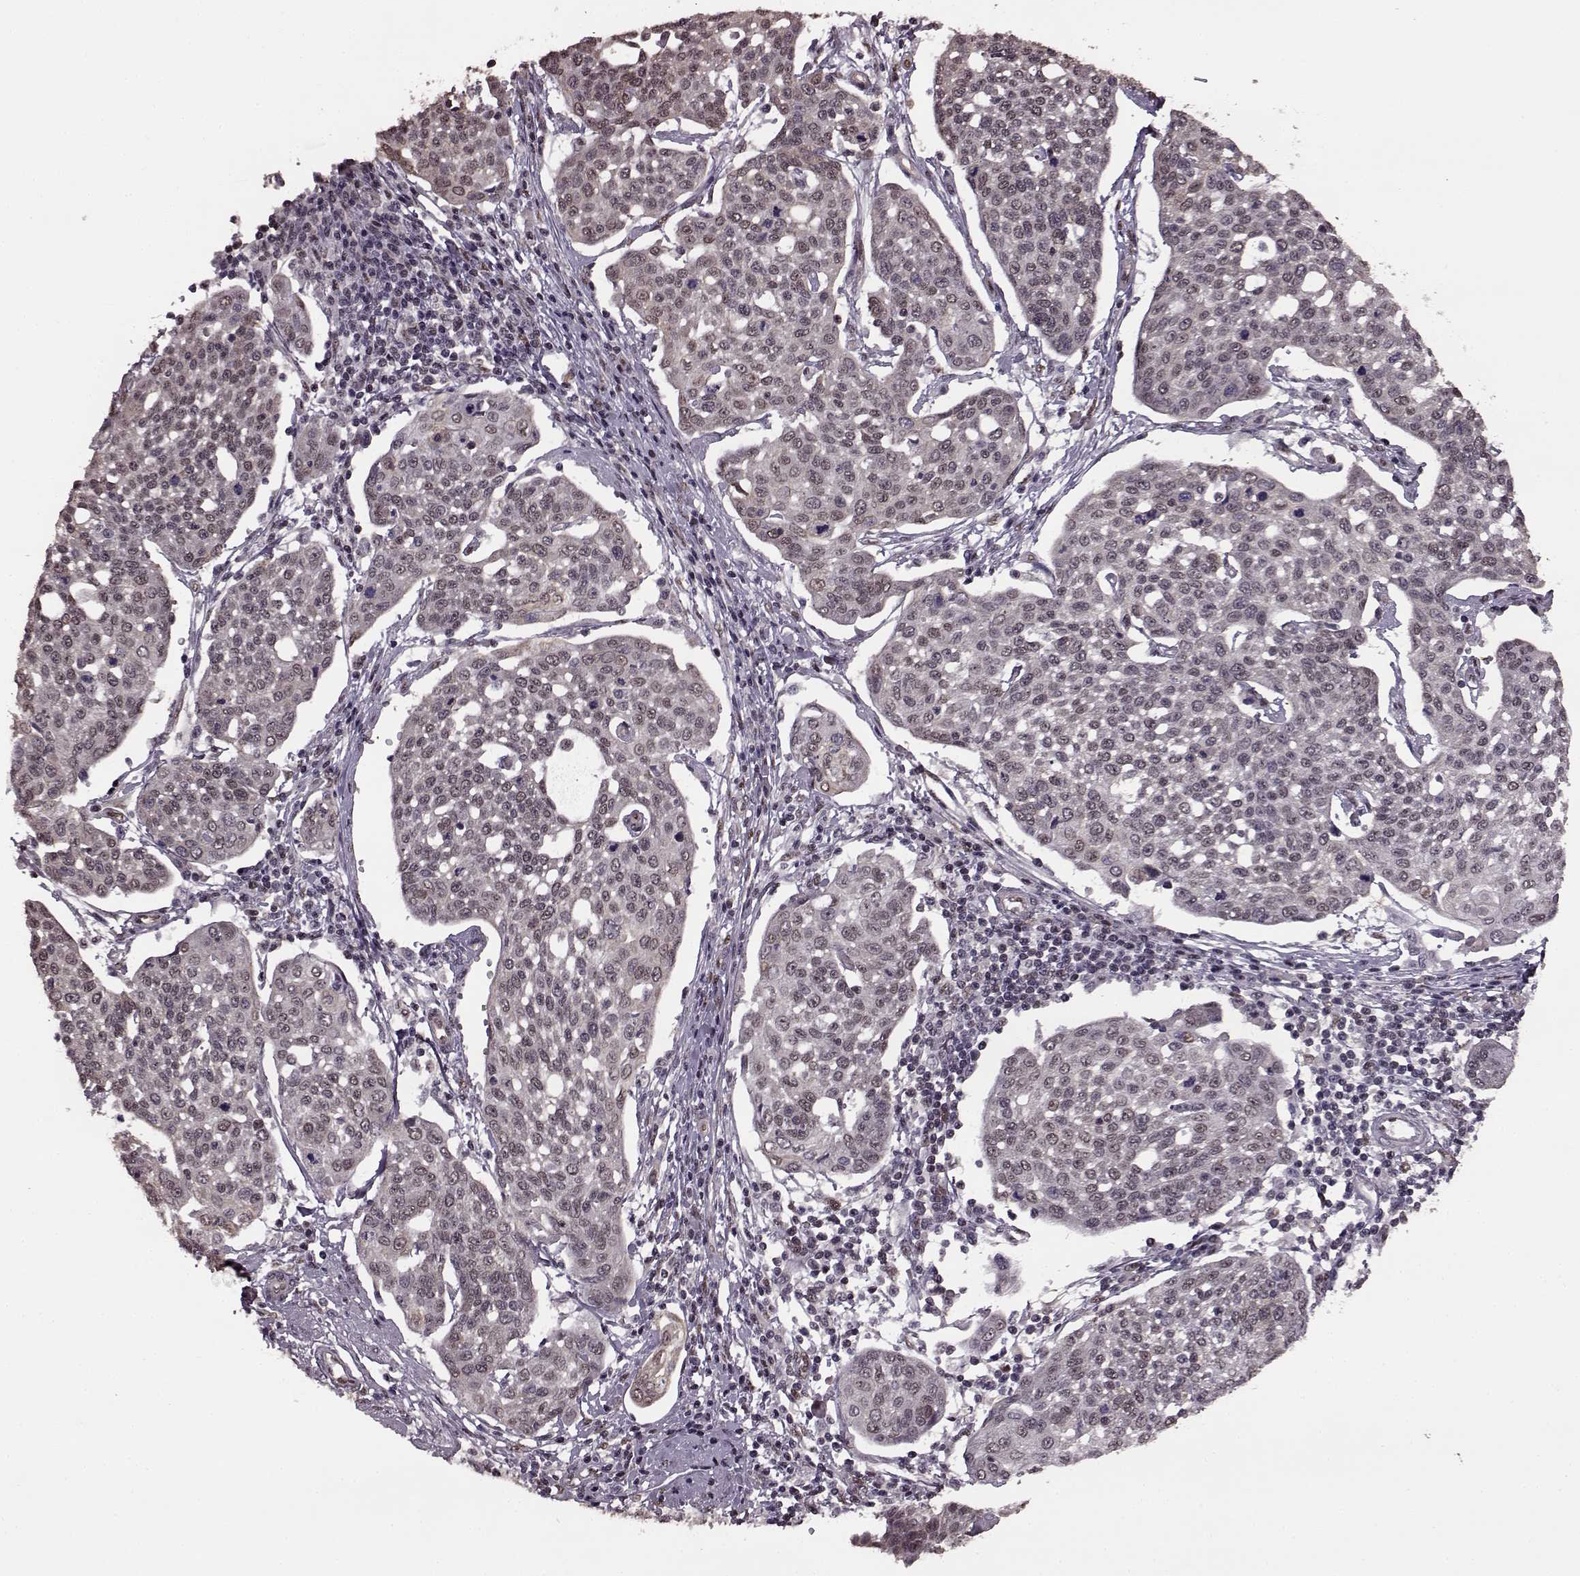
{"staining": {"intensity": "negative", "quantity": "none", "location": "none"}, "tissue": "cervical cancer", "cell_type": "Tumor cells", "image_type": "cancer", "snomed": [{"axis": "morphology", "description": "Squamous cell carcinoma, NOS"}, {"axis": "topography", "description": "Cervix"}], "caption": "Tumor cells show no significant protein expression in cervical squamous cell carcinoma. (Stains: DAB IHC with hematoxylin counter stain, Microscopy: brightfield microscopy at high magnification).", "gene": "FTO", "patient": {"sex": "female", "age": 34}}